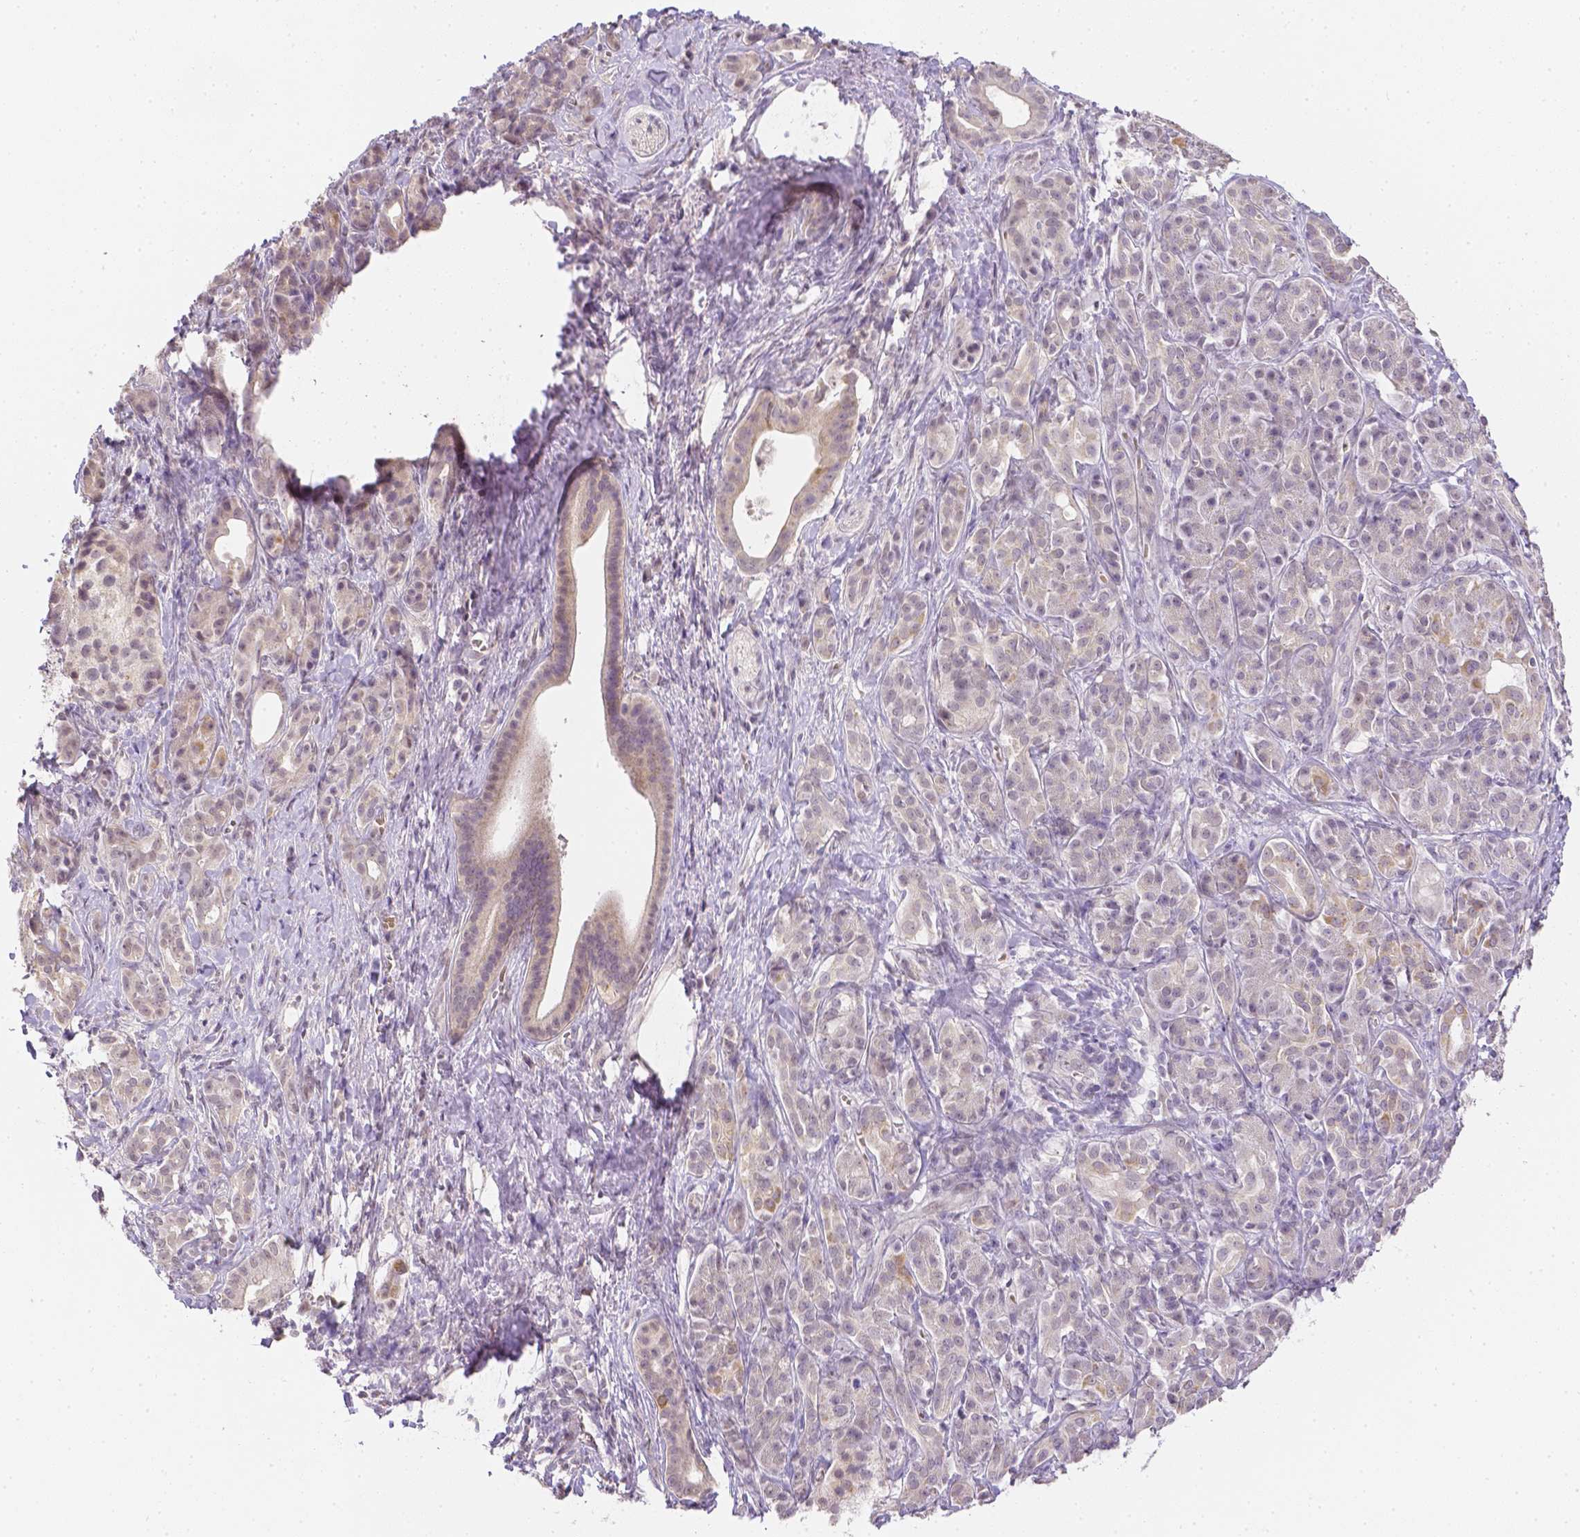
{"staining": {"intensity": "weak", "quantity": "<25%", "location": "cytoplasmic/membranous"}, "tissue": "pancreatic cancer", "cell_type": "Tumor cells", "image_type": "cancer", "snomed": [{"axis": "morphology", "description": "Adenocarcinoma, NOS"}, {"axis": "topography", "description": "Pancreas"}], "caption": "A high-resolution image shows immunohistochemistry staining of pancreatic adenocarcinoma, which exhibits no significant positivity in tumor cells. (DAB (3,3'-diaminobenzidine) immunohistochemistry with hematoxylin counter stain).", "gene": "ZNF280B", "patient": {"sex": "male", "age": 61}}